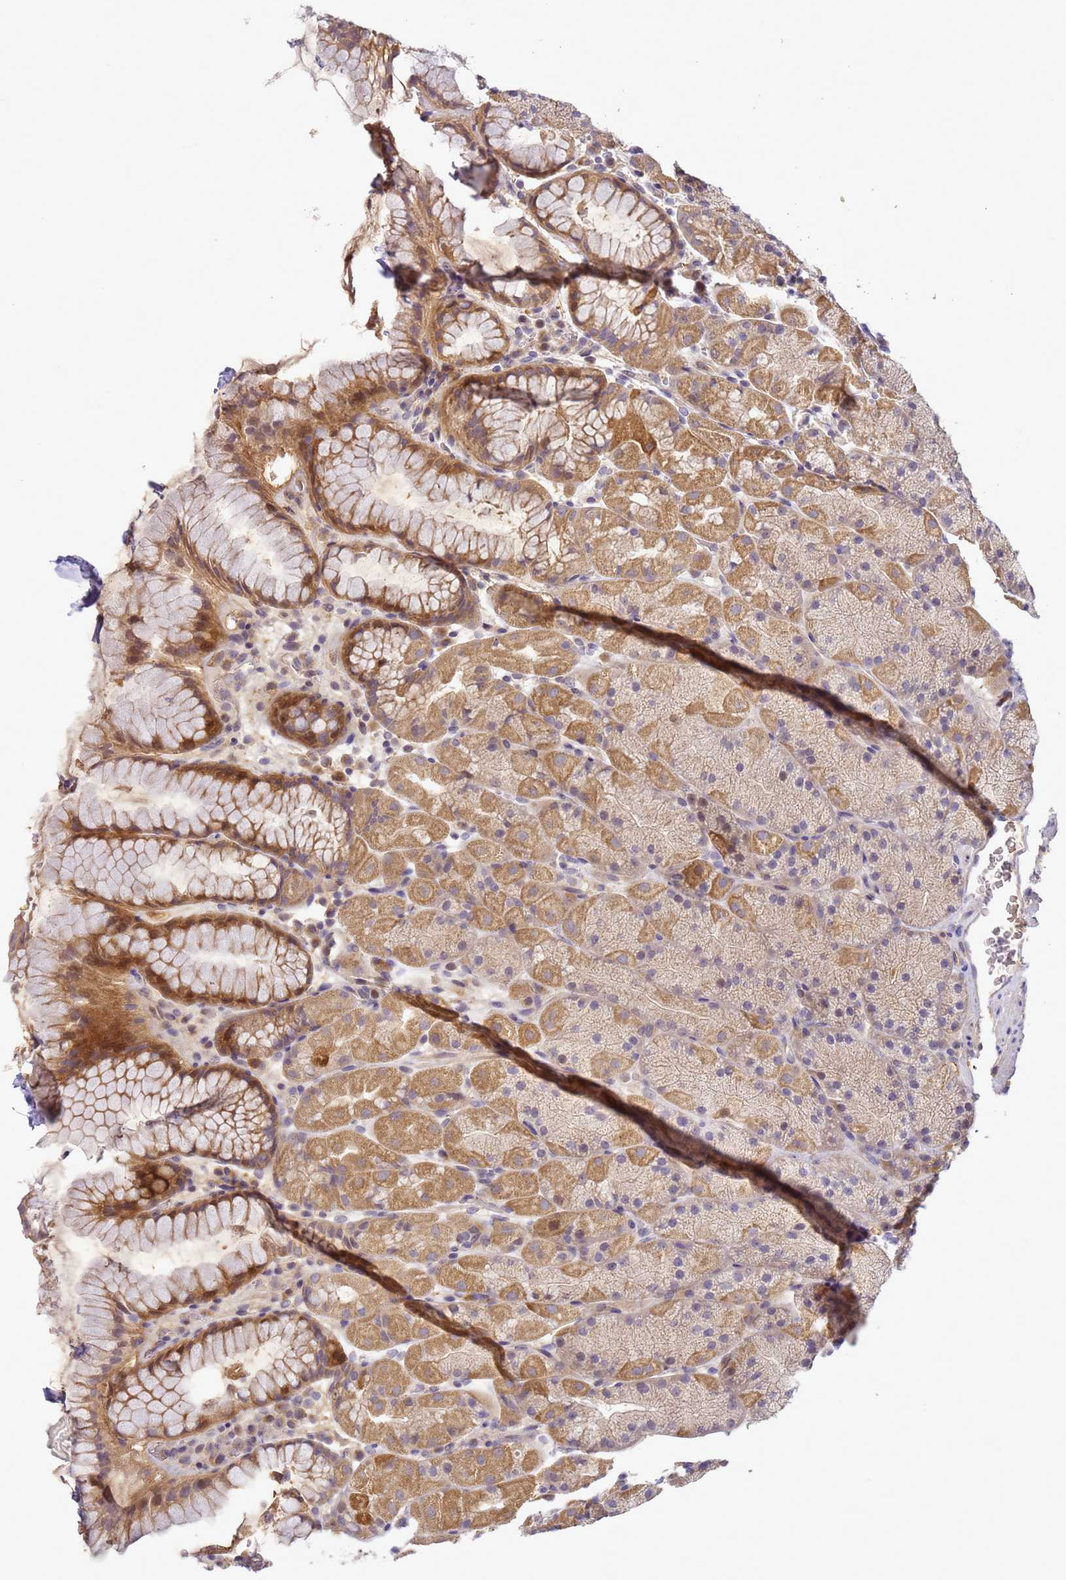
{"staining": {"intensity": "moderate", "quantity": ">75%", "location": "cytoplasmic/membranous"}, "tissue": "stomach", "cell_type": "Glandular cells", "image_type": "normal", "snomed": [{"axis": "morphology", "description": "Normal tissue, NOS"}, {"axis": "topography", "description": "Stomach, upper"}, {"axis": "topography", "description": "Stomach, lower"}], "caption": "Immunohistochemical staining of normal human stomach reveals moderate cytoplasmic/membranous protein staining in approximately >75% of glandular cells.", "gene": "TMEM74B", "patient": {"sex": "male", "age": 67}}